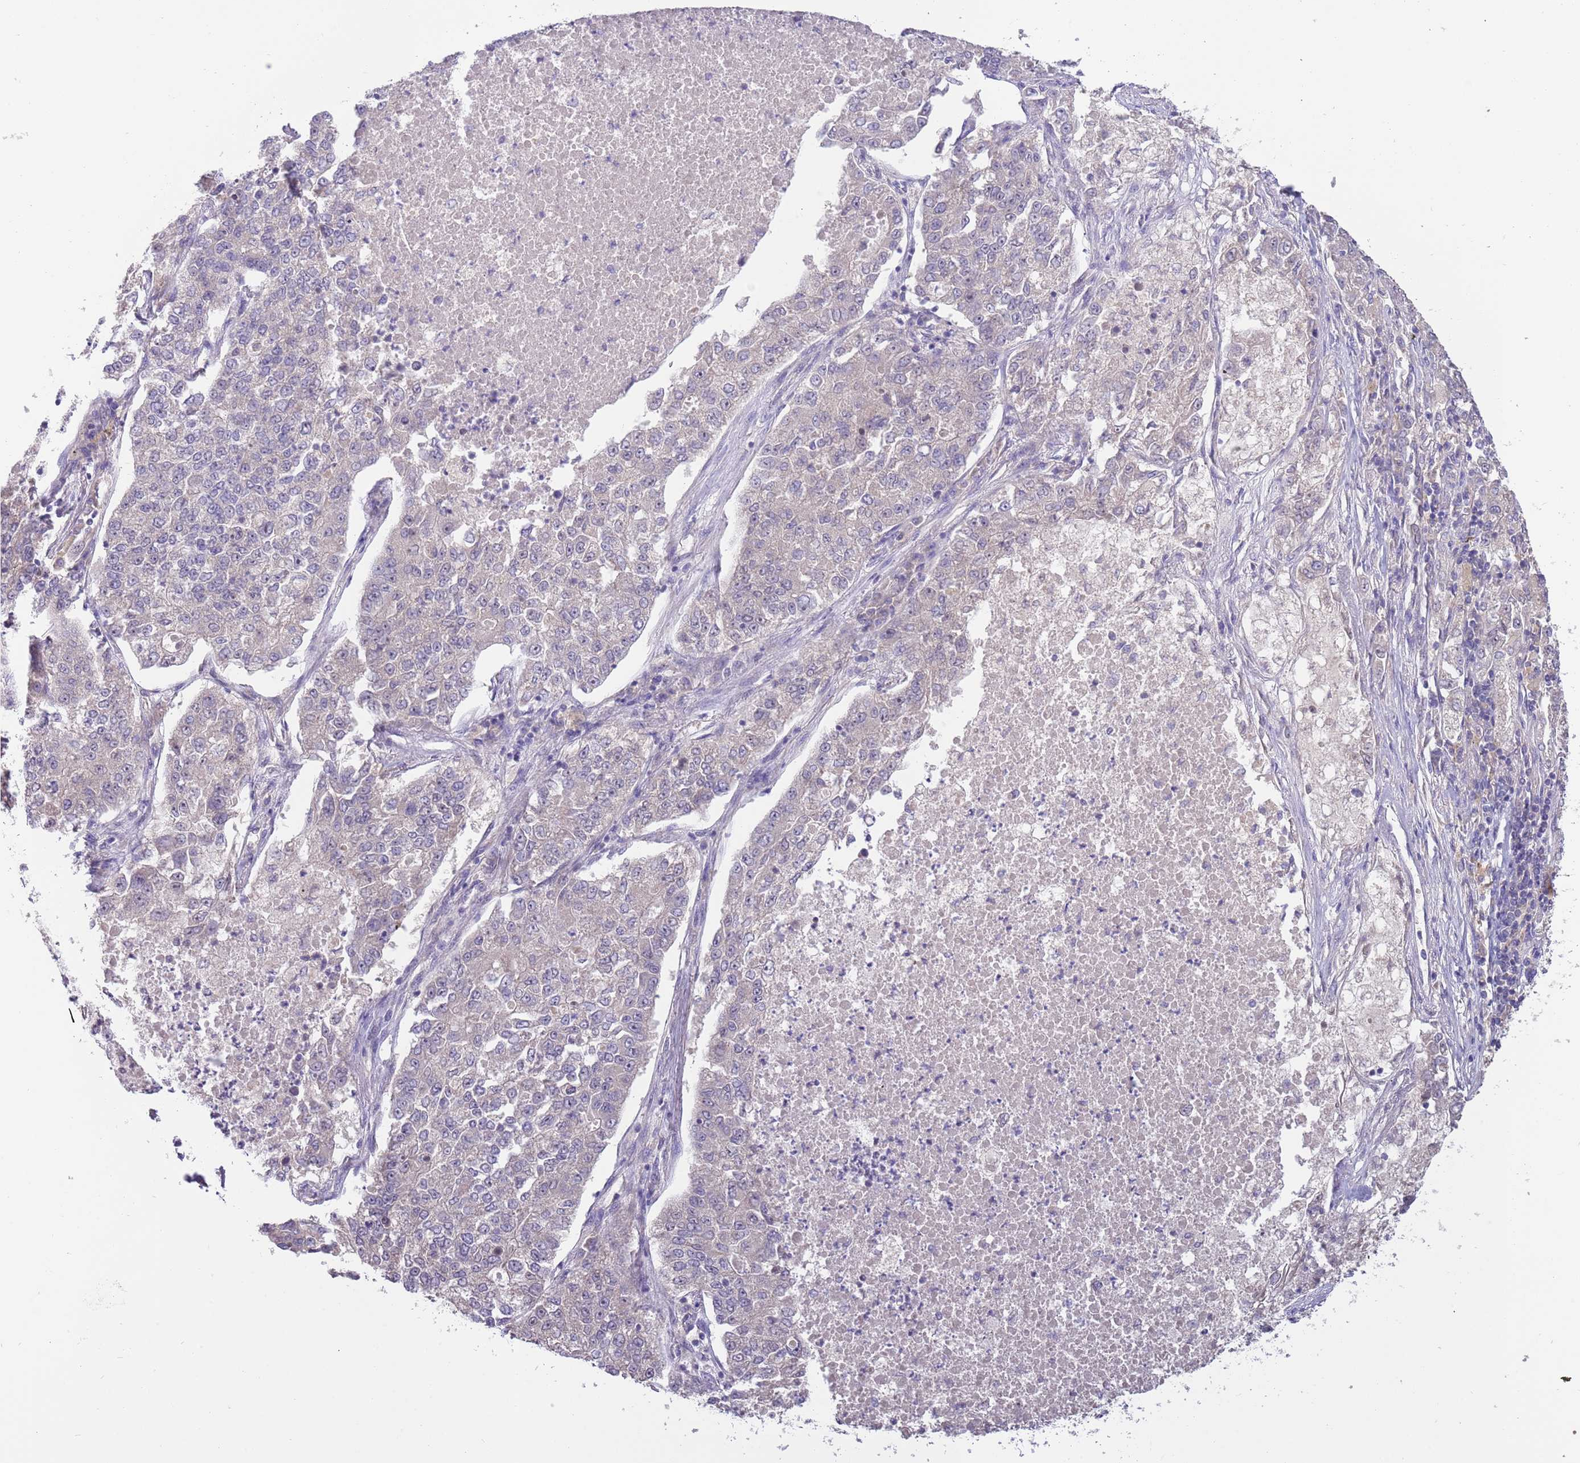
{"staining": {"intensity": "negative", "quantity": "none", "location": "none"}, "tissue": "lung cancer", "cell_type": "Tumor cells", "image_type": "cancer", "snomed": [{"axis": "morphology", "description": "Adenocarcinoma, NOS"}, {"axis": "topography", "description": "Lung"}], "caption": "Tumor cells show no significant protein positivity in lung cancer.", "gene": "CABYR", "patient": {"sex": "male", "age": 49}}